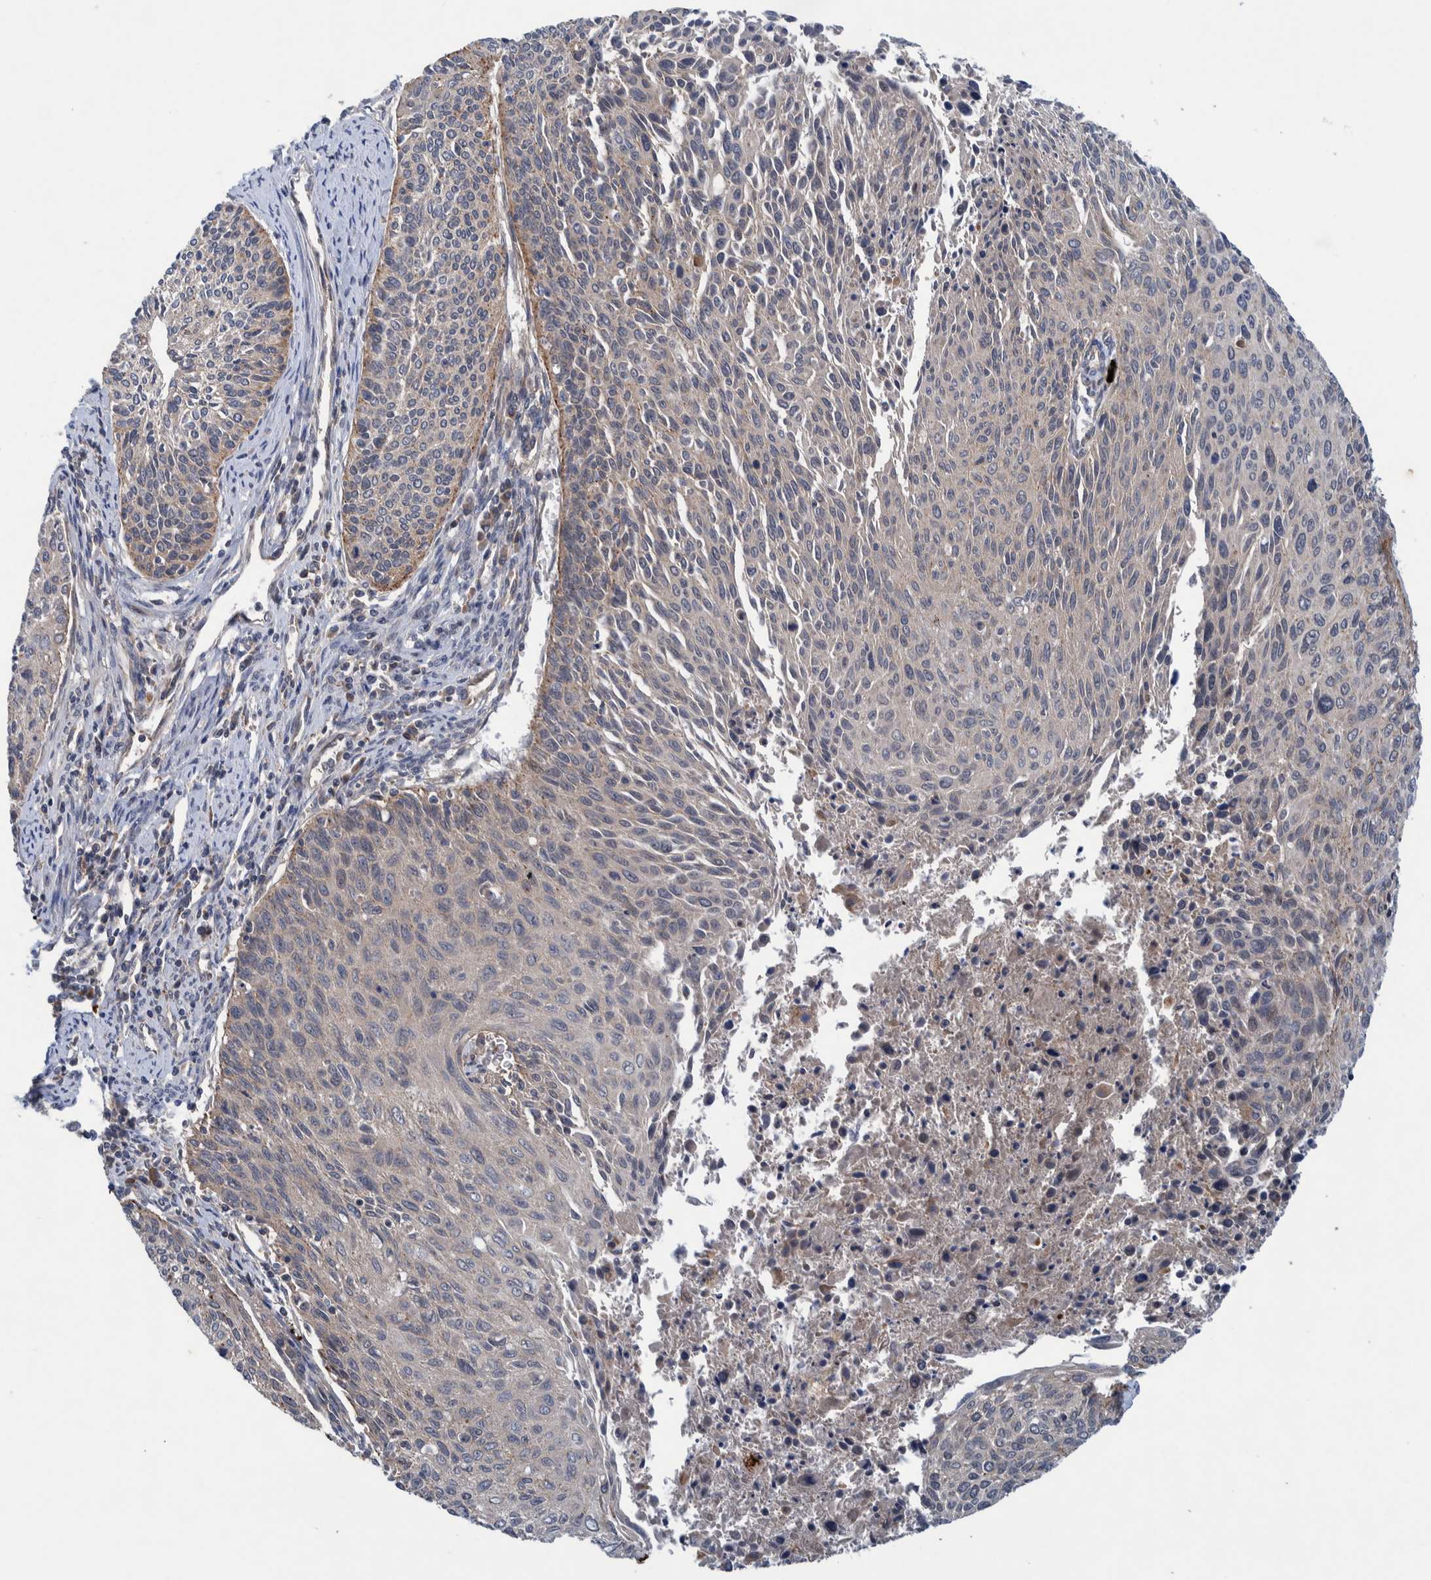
{"staining": {"intensity": "negative", "quantity": "none", "location": "none"}, "tissue": "cervical cancer", "cell_type": "Tumor cells", "image_type": "cancer", "snomed": [{"axis": "morphology", "description": "Squamous cell carcinoma, NOS"}, {"axis": "topography", "description": "Cervix"}], "caption": "This is an immunohistochemistry histopathology image of squamous cell carcinoma (cervical). There is no positivity in tumor cells.", "gene": "ITIH3", "patient": {"sex": "female", "age": 55}}